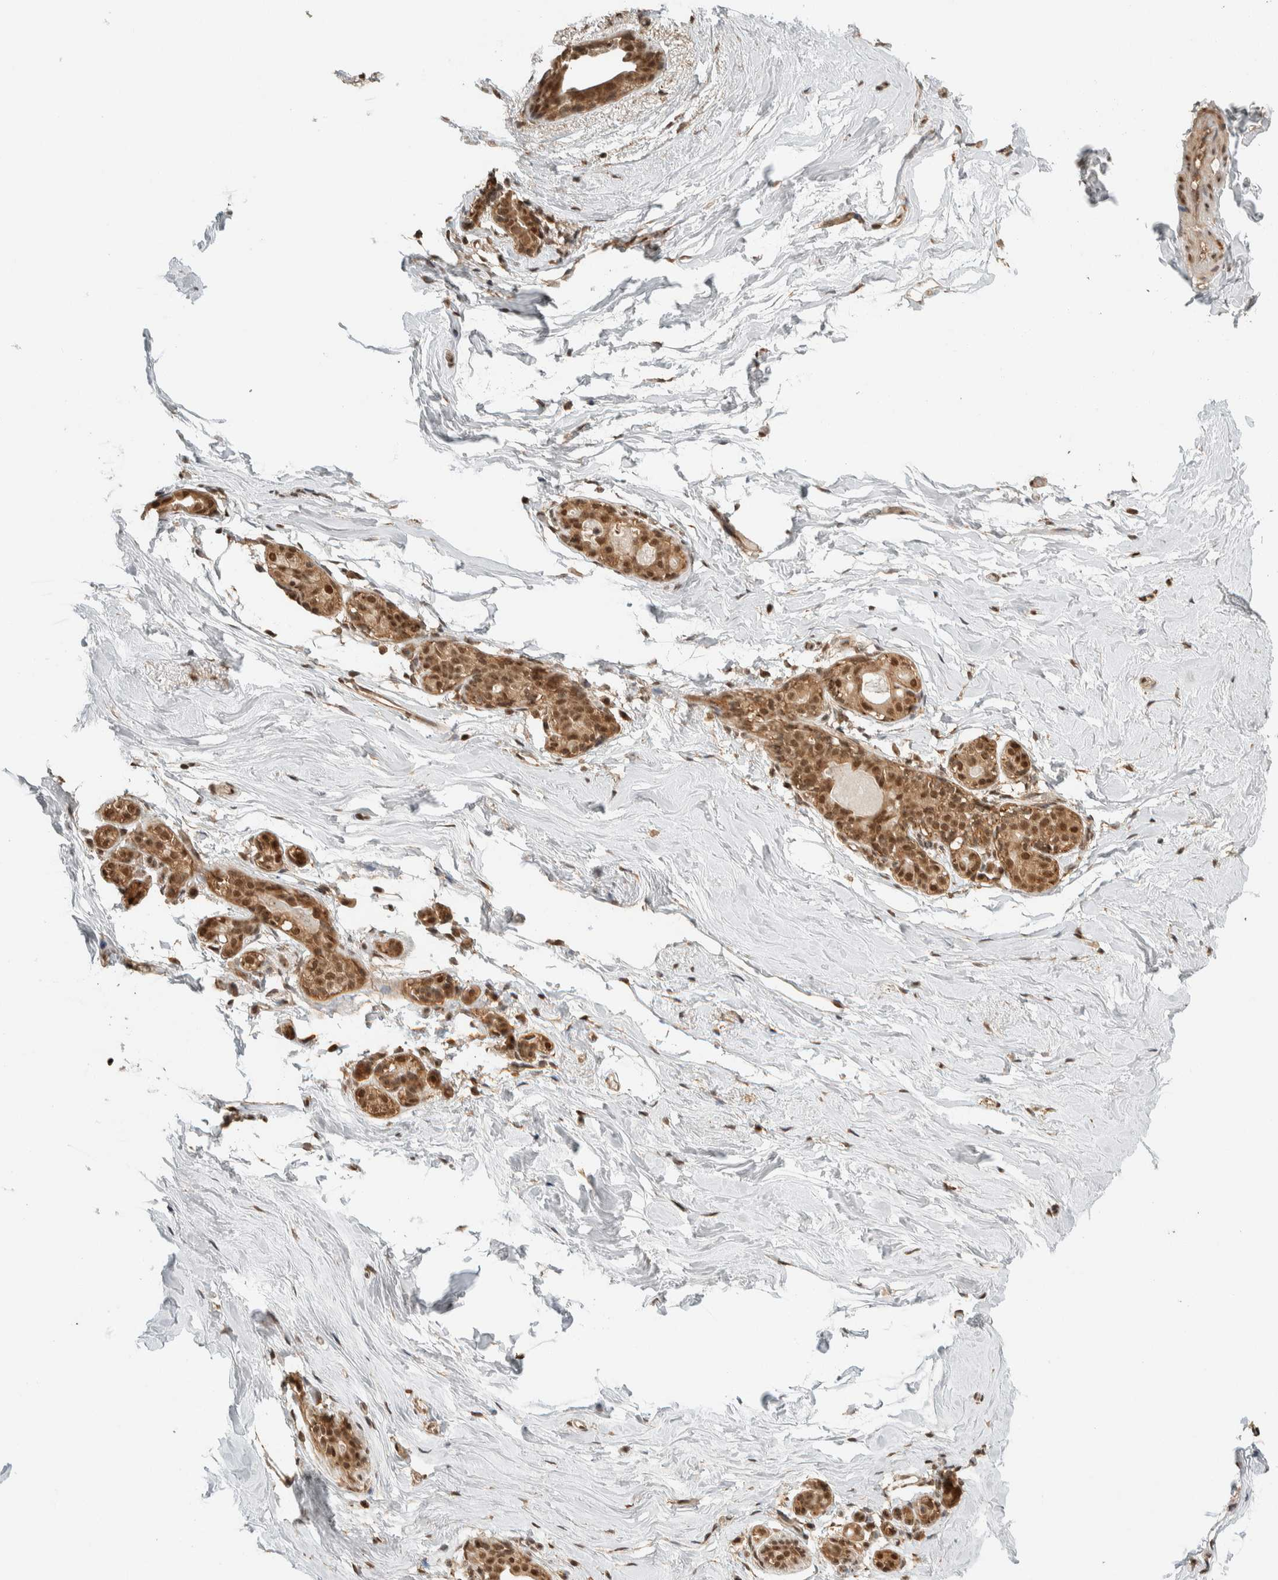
{"staining": {"intensity": "moderate", "quantity": ">75%", "location": "cytoplasmic/membranous,nuclear"}, "tissue": "breast", "cell_type": "Adipocytes", "image_type": "normal", "snomed": [{"axis": "morphology", "description": "Normal tissue, NOS"}, {"axis": "topography", "description": "Breast"}], "caption": "Immunohistochemical staining of normal human breast exhibits >75% levels of moderate cytoplasmic/membranous,nuclear protein positivity in approximately >75% of adipocytes. Using DAB (brown) and hematoxylin (blue) stains, captured at high magnification using brightfield microscopy.", "gene": "ZBTB2", "patient": {"sex": "female", "age": 62}}